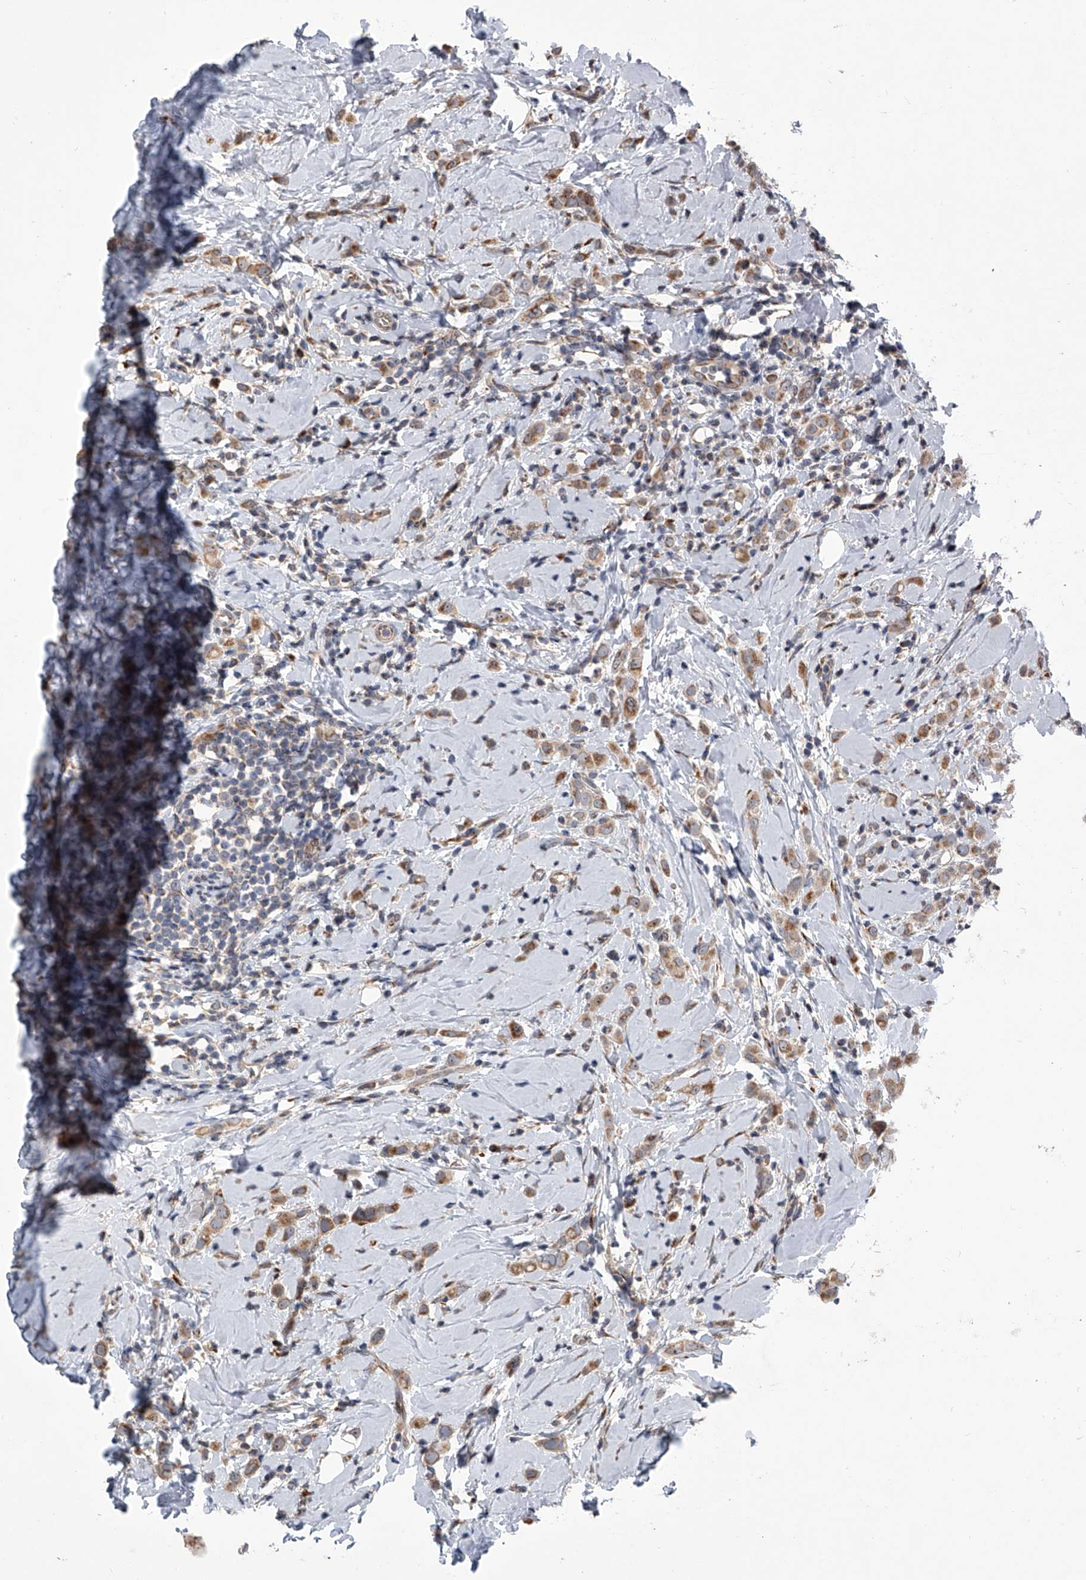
{"staining": {"intensity": "moderate", "quantity": ">75%", "location": "cytoplasmic/membranous"}, "tissue": "breast cancer", "cell_type": "Tumor cells", "image_type": "cancer", "snomed": [{"axis": "morphology", "description": "Lobular carcinoma"}, {"axis": "topography", "description": "Breast"}], "caption": "Moderate cytoplasmic/membranous staining for a protein is appreciated in about >75% of tumor cells of breast cancer using immunohistochemistry.", "gene": "DLGAP2", "patient": {"sex": "female", "age": 47}}